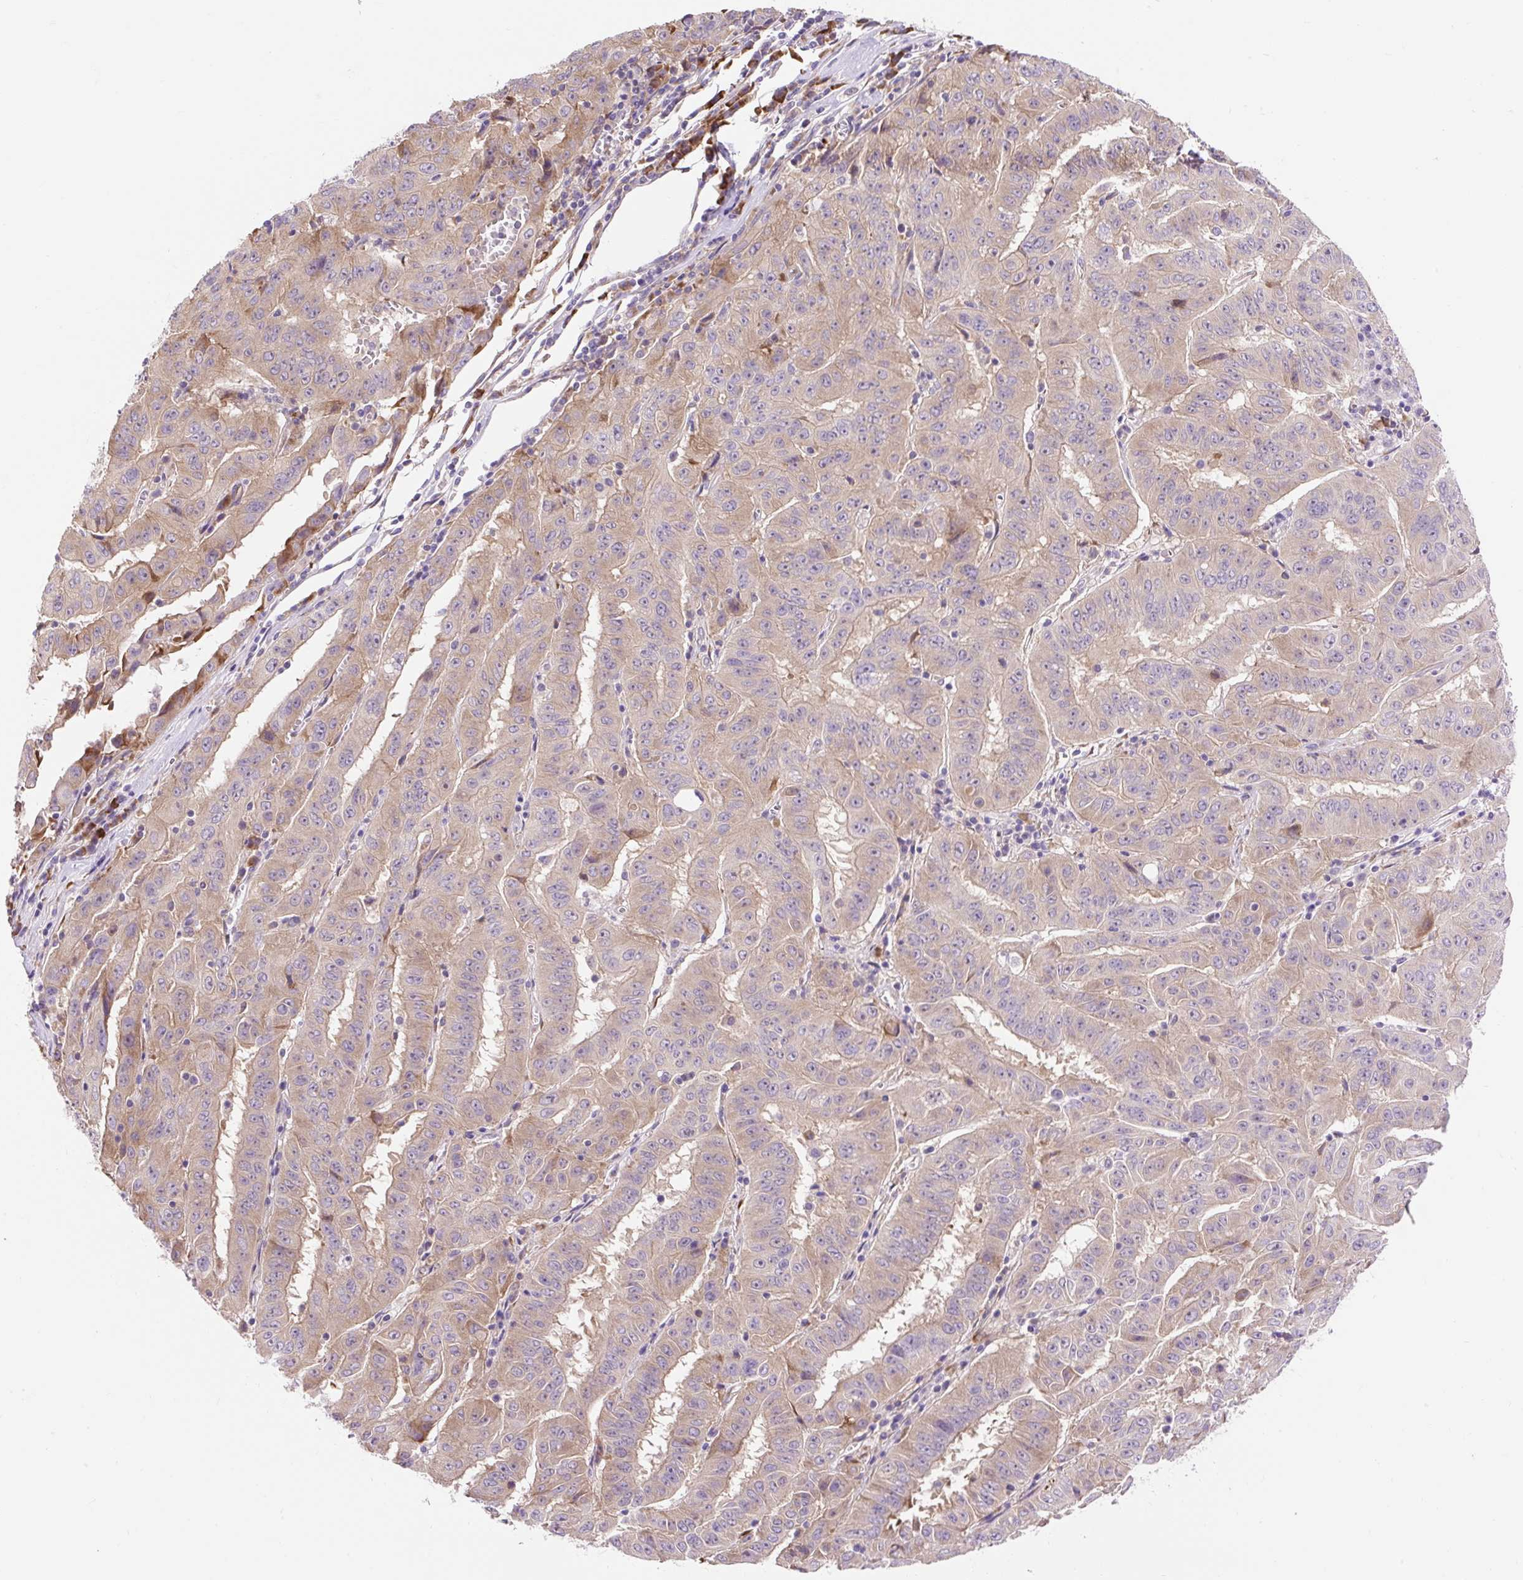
{"staining": {"intensity": "moderate", "quantity": "25%-75%", "location": "cytoplasmic/membranous"}, "tissue": "pancreatic cancer", "cell_type": "Tumor cells", "image_type": "cancer", "snomed": [{"axis": "morphology", "description": "Adenocarcinoma, NOS"}, {"axis": "topography", "description": "Pancreas"}], "caption": "Immunohistochemical staining of human pancreatic cancer (adenocarcinoma) displays medium levels of moderate cytoplasmic/membranous protein expression in about 25%-75% of tumor cells.", "gene": "GPR45", "patient": {"sex": "male", "age": 63}}